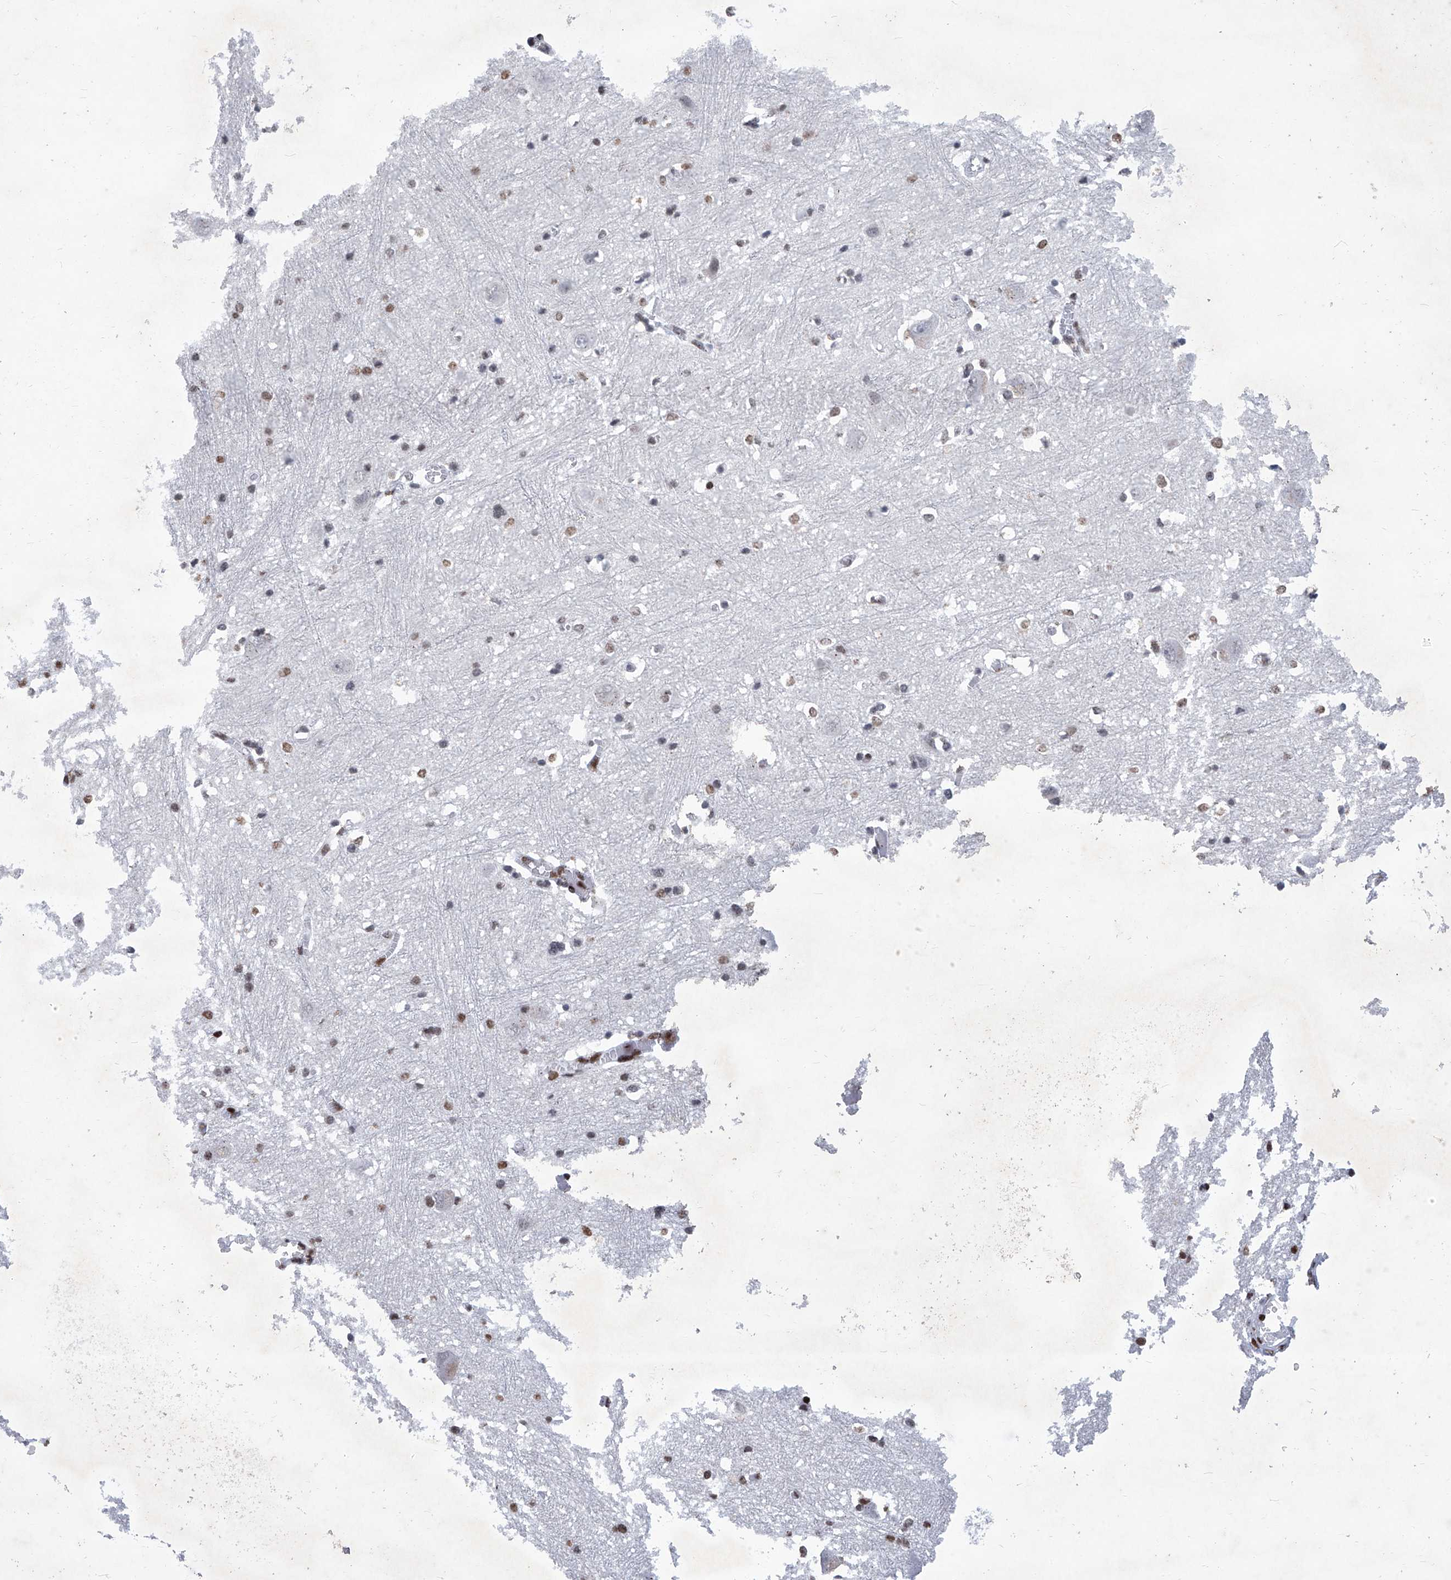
{"staining": {"intensity": "moderate", "quantity": "25%-75%", "location": "nuclear"}, "tissue": "caudate", "cell_type": "Glial cells", "image_type": "normal", "snomed": [{"axis": "morphology", "description": "Normal tissue, NOS"}, {"axis": "topography", "description": "Lateral ventricle wall"}], "caption": "Immunohistochemical staining of benign human caudate demonstrates 25%-75% levels of moderate nuclear protein staining in approximately 25%-75% of glial cells. (DAB (3,3'-diaminobenzidine) = brown stain, brightfield microscopy at high magnification).", "gene": "HEY2", "patient": {"sex": "male", "age": 37}}